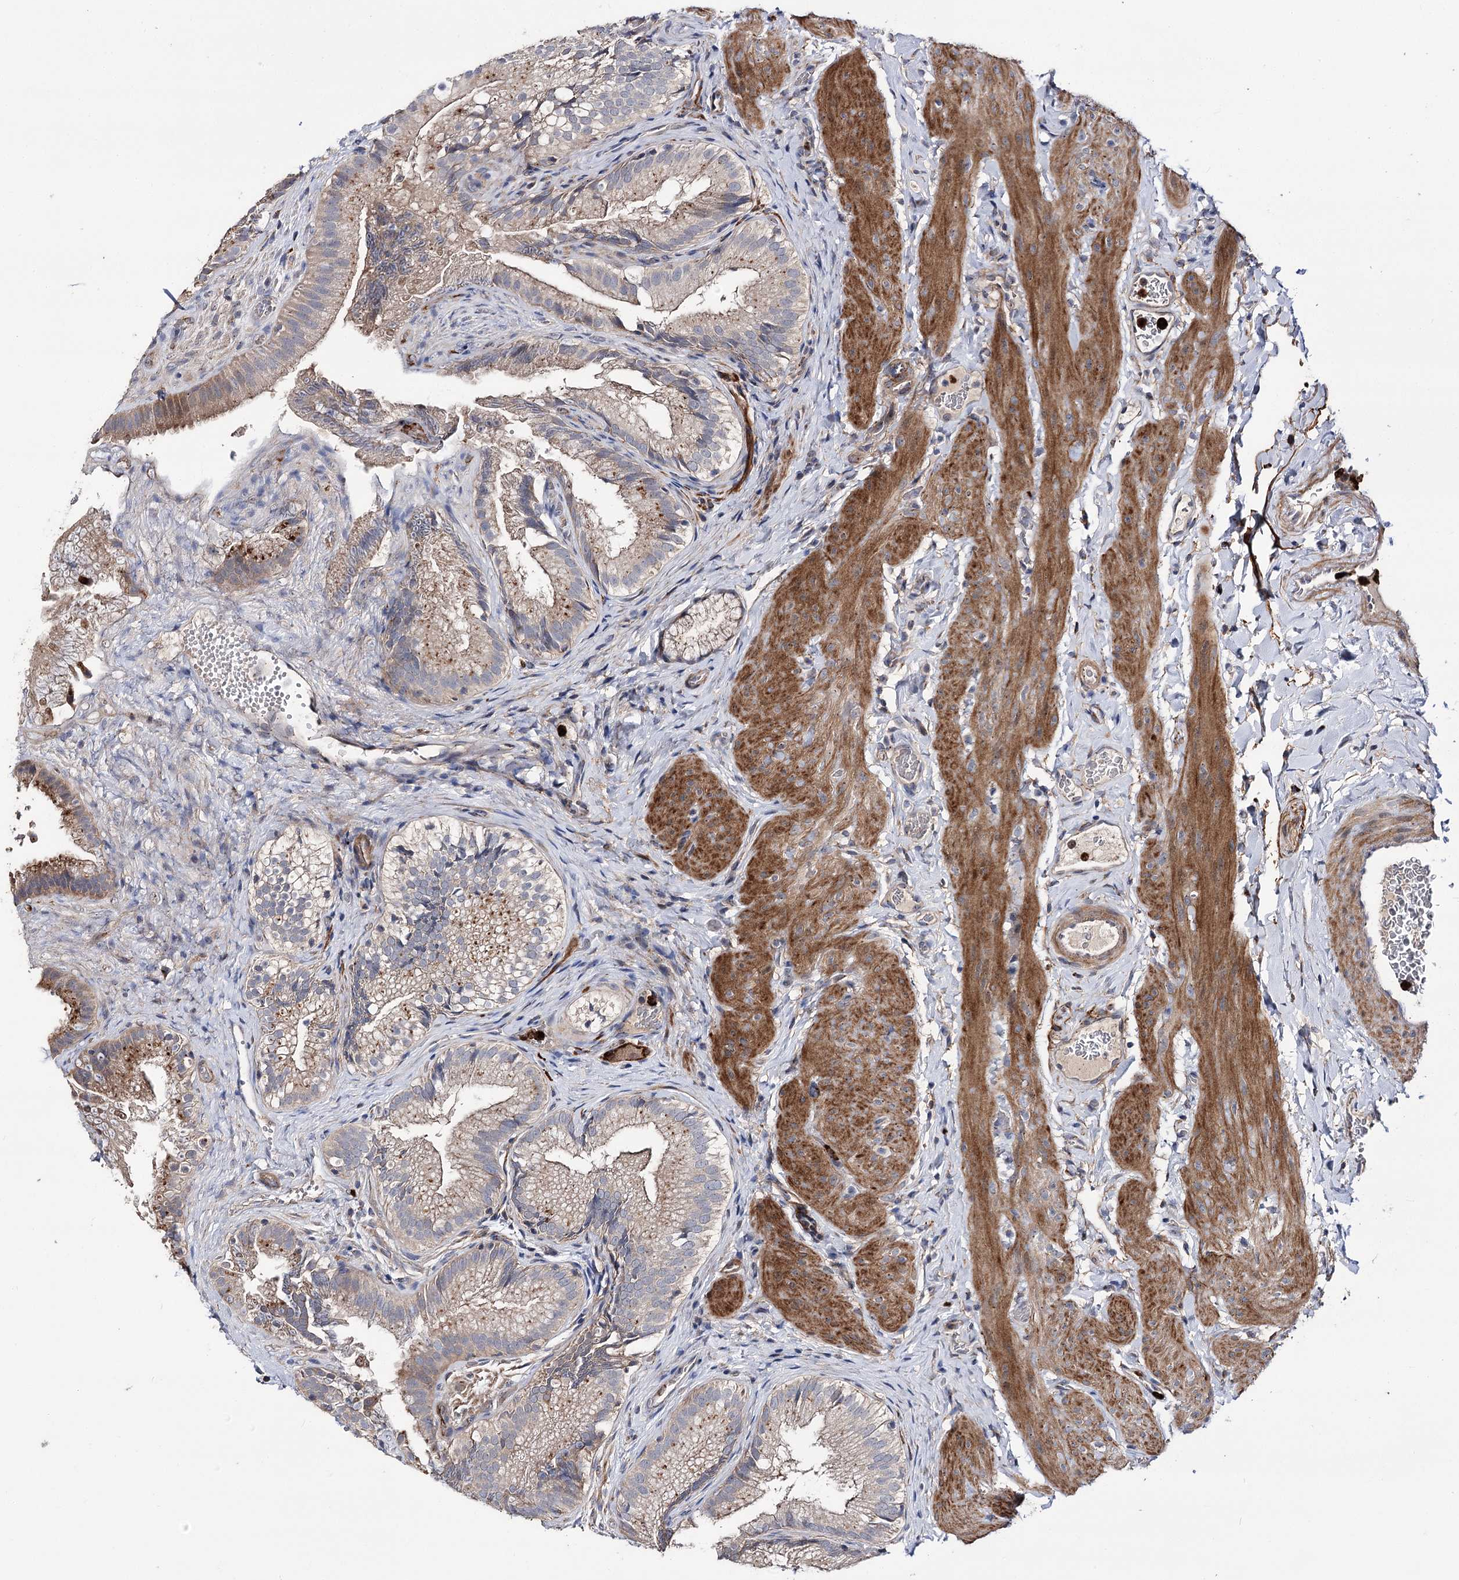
{"staining": {"intensity": "strong", "quantity": "25%-75%", "location": "cytoplasmic/membranous"}, "tissue": "gallbladder", "cell_type": "Glandular cells", "image_type": "normal", "snomed": [{"axis": "morphology", "description": "Normal tissue, NOS"}, {"axis": "topography", "description": "Gallbladder"}], "caption": "This micrograph exhibits immunohistochemistry staining of benign human gallbladder, with high strong cytoplasmic/membranous positivity in about 25%-75% of glandular cells.", "gene": "MINDY3", "patient": {"sex": "female", "age": 30}}